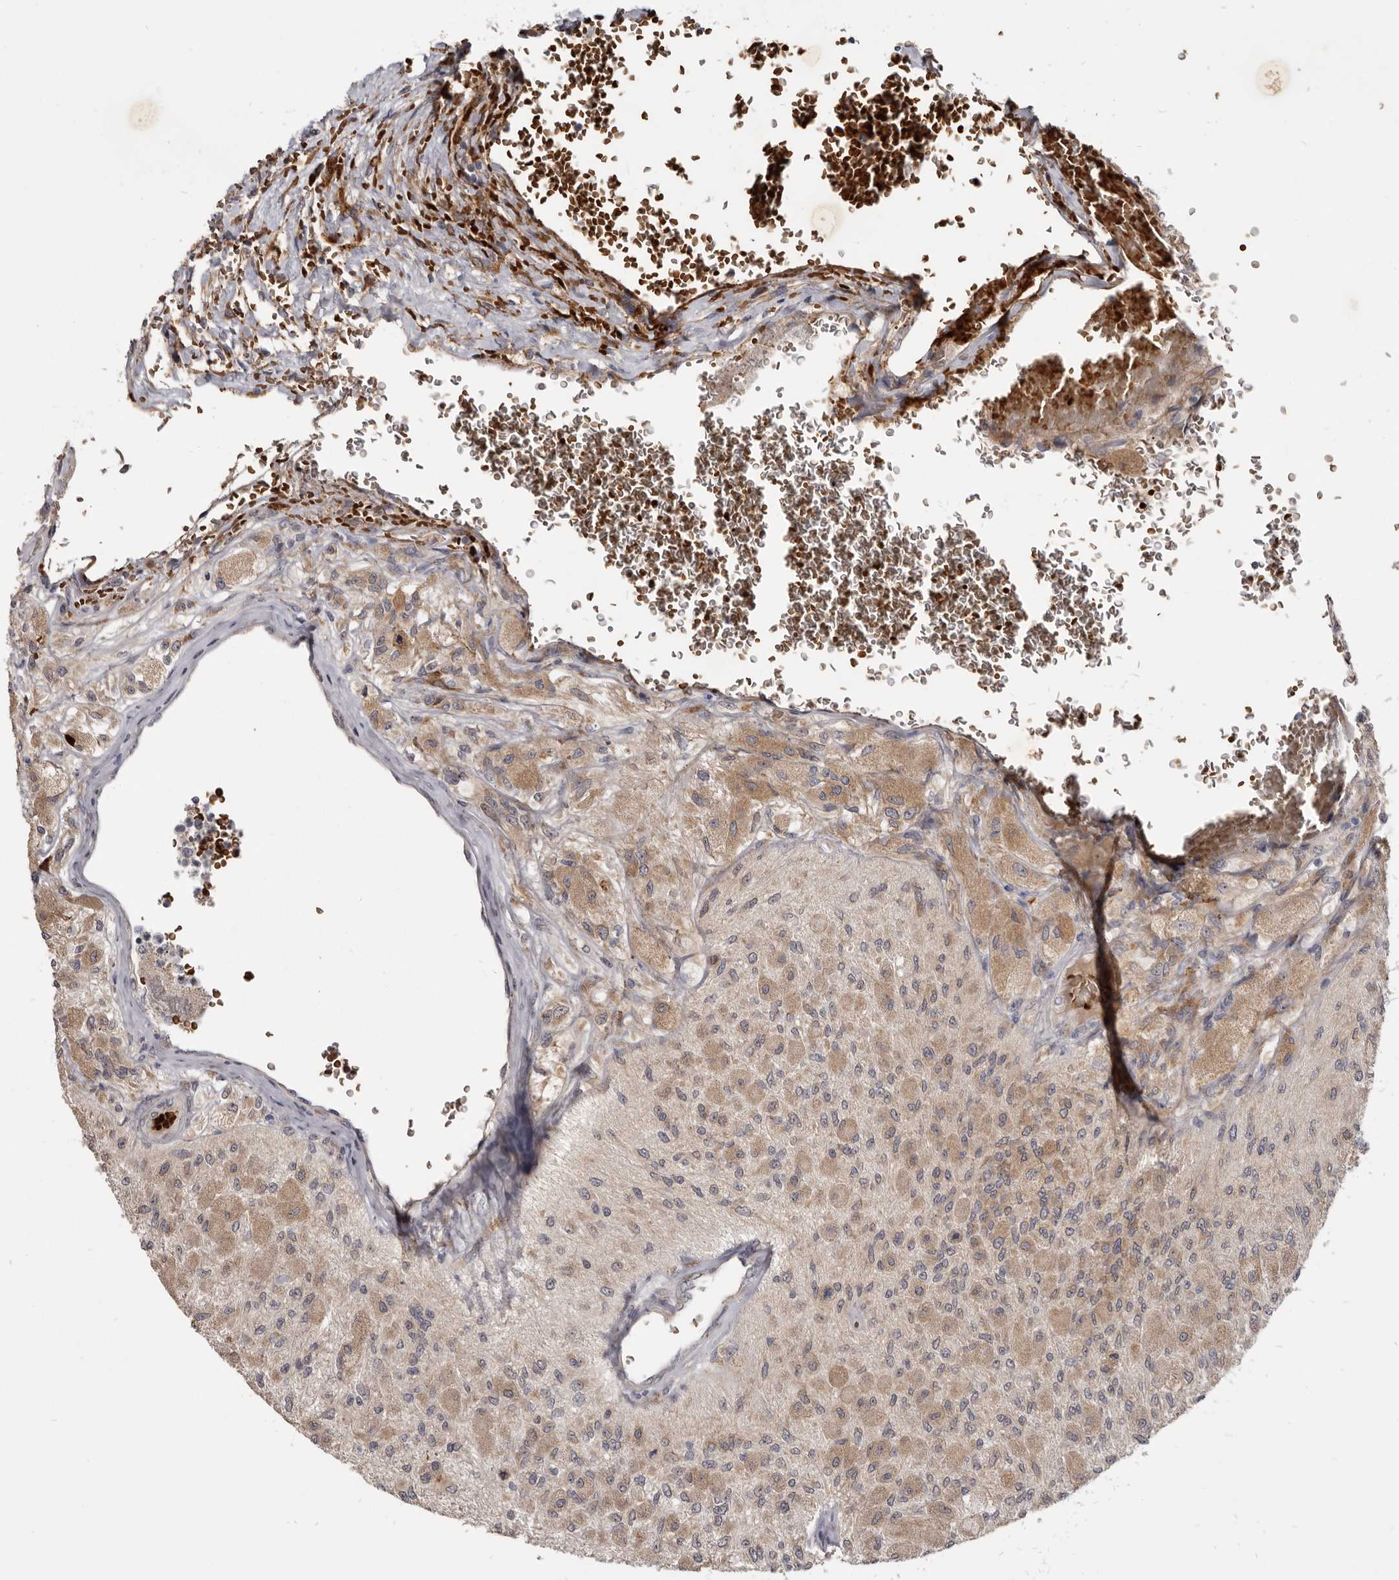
{"staining": {"intensity": "weak", "quantity": "25%-75%", "location": "cytoplasmic/membranous"}, "tissue": "glioma", "cell_type": "Tumor cells", "image_type": "cancer", "snomed": [{"axis": "morphology", "description": "Normal tissue, NOS"}, {"axis": "morphology", "description": "Glioma, malignant, High grade"}, {"axis": "topography", "description": "Cerebral cortex"}], "caption": "Tumor cells demonstrate low levels of weak cytoplasmic/membranous positivity in about 25%-75% of cells in human glioma.", "gene": "NENF", "patient": {"sex": "male", "age": 77}}